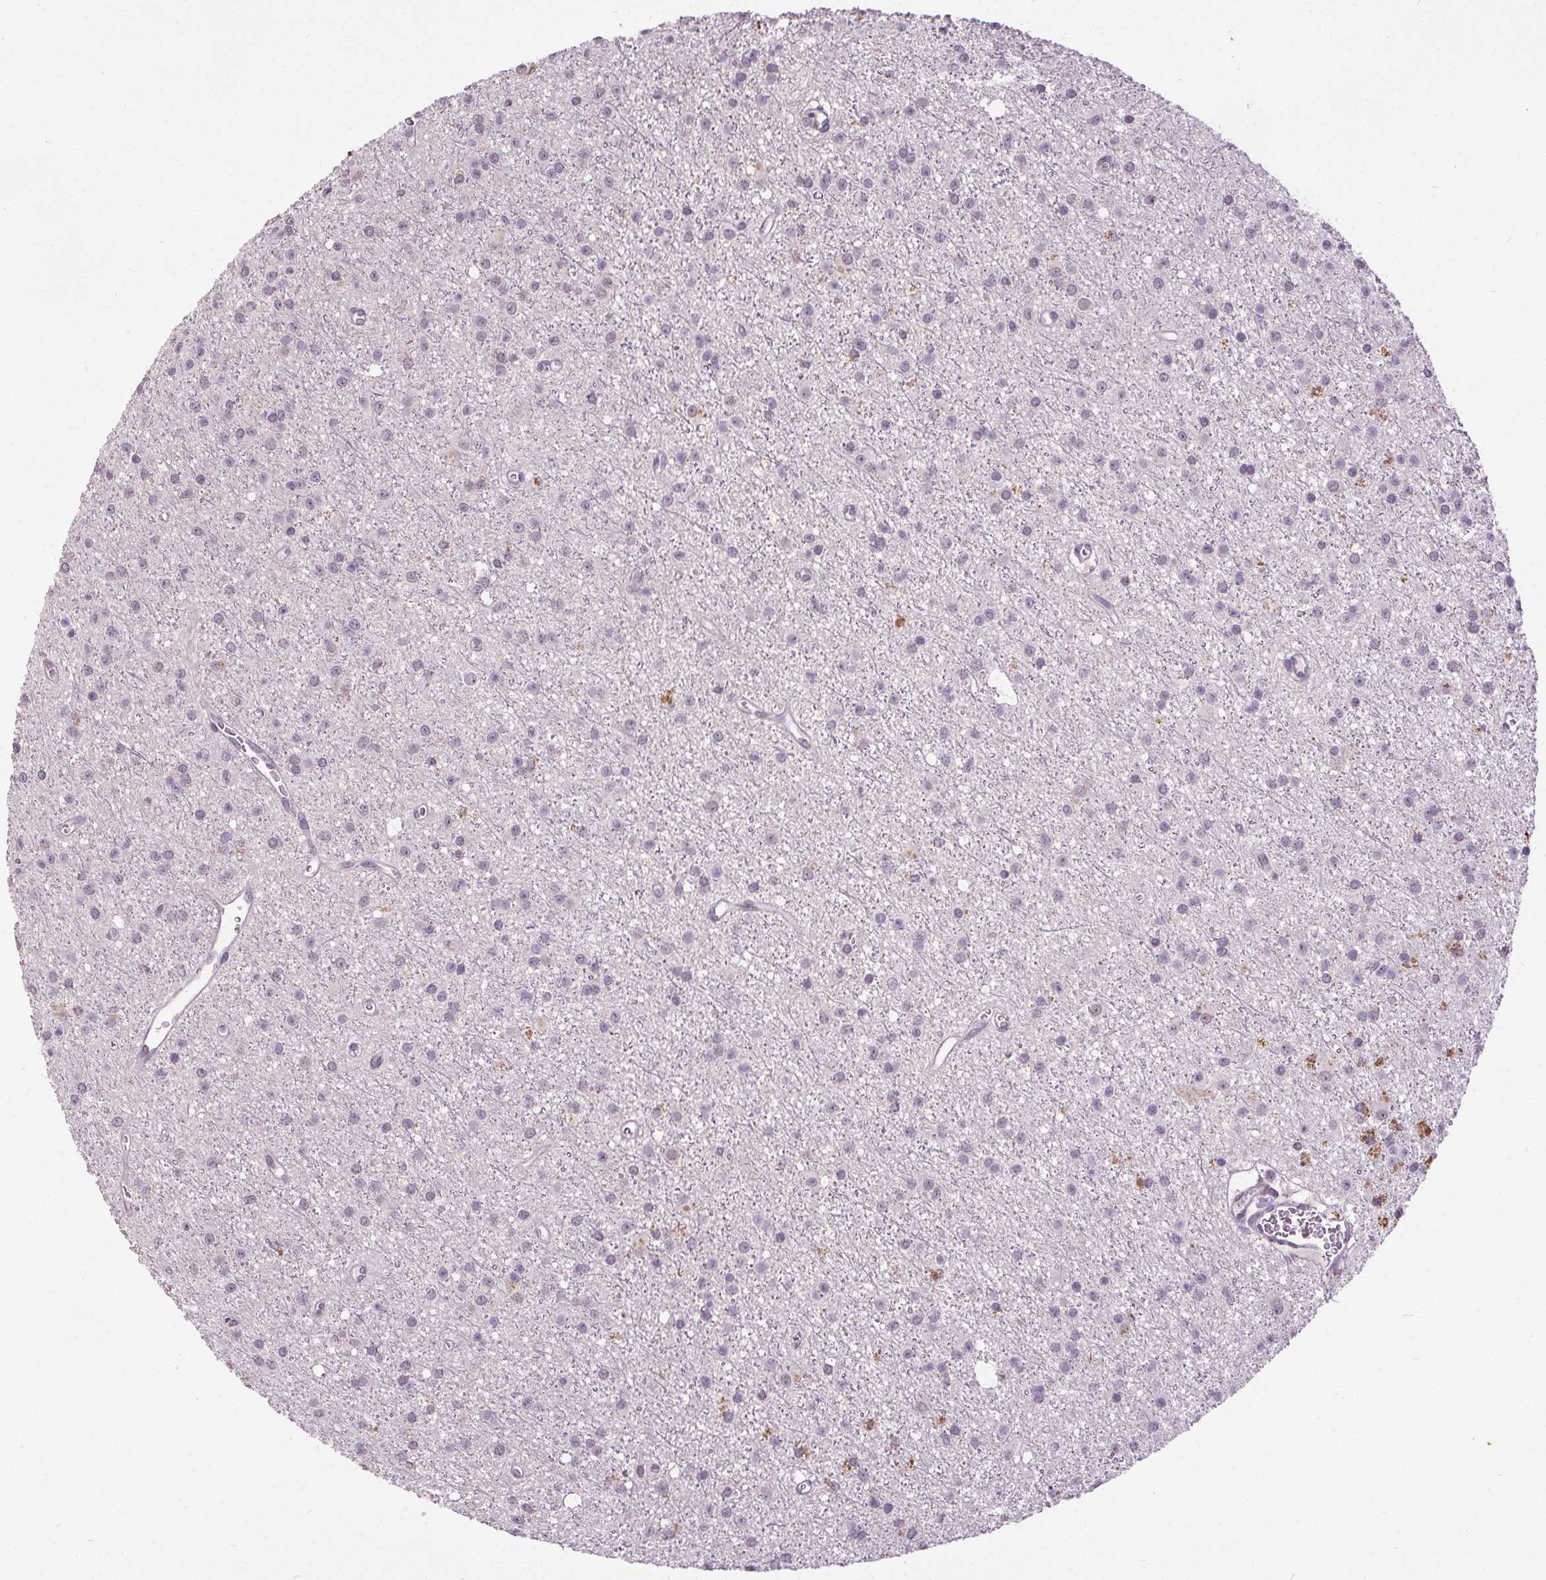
{"staining": {"intensity": "negative", "quantity": "none", "location": "none"}, "tissue": "glioma", "cell_type": "Tumor cells", "image_type": "cancer", "snomed": [{"axis": "morphology", "description": "Glioma, malignant, Low grade"}, {"axis": "topography", "description": "Brain"}], "caption": "Histopathology image shows no protein expression in tumor cells of malignant glioma (low-grade) tissue.", "gene": "SLC2A9", "patient": {"sex": "male", "age": 27}}